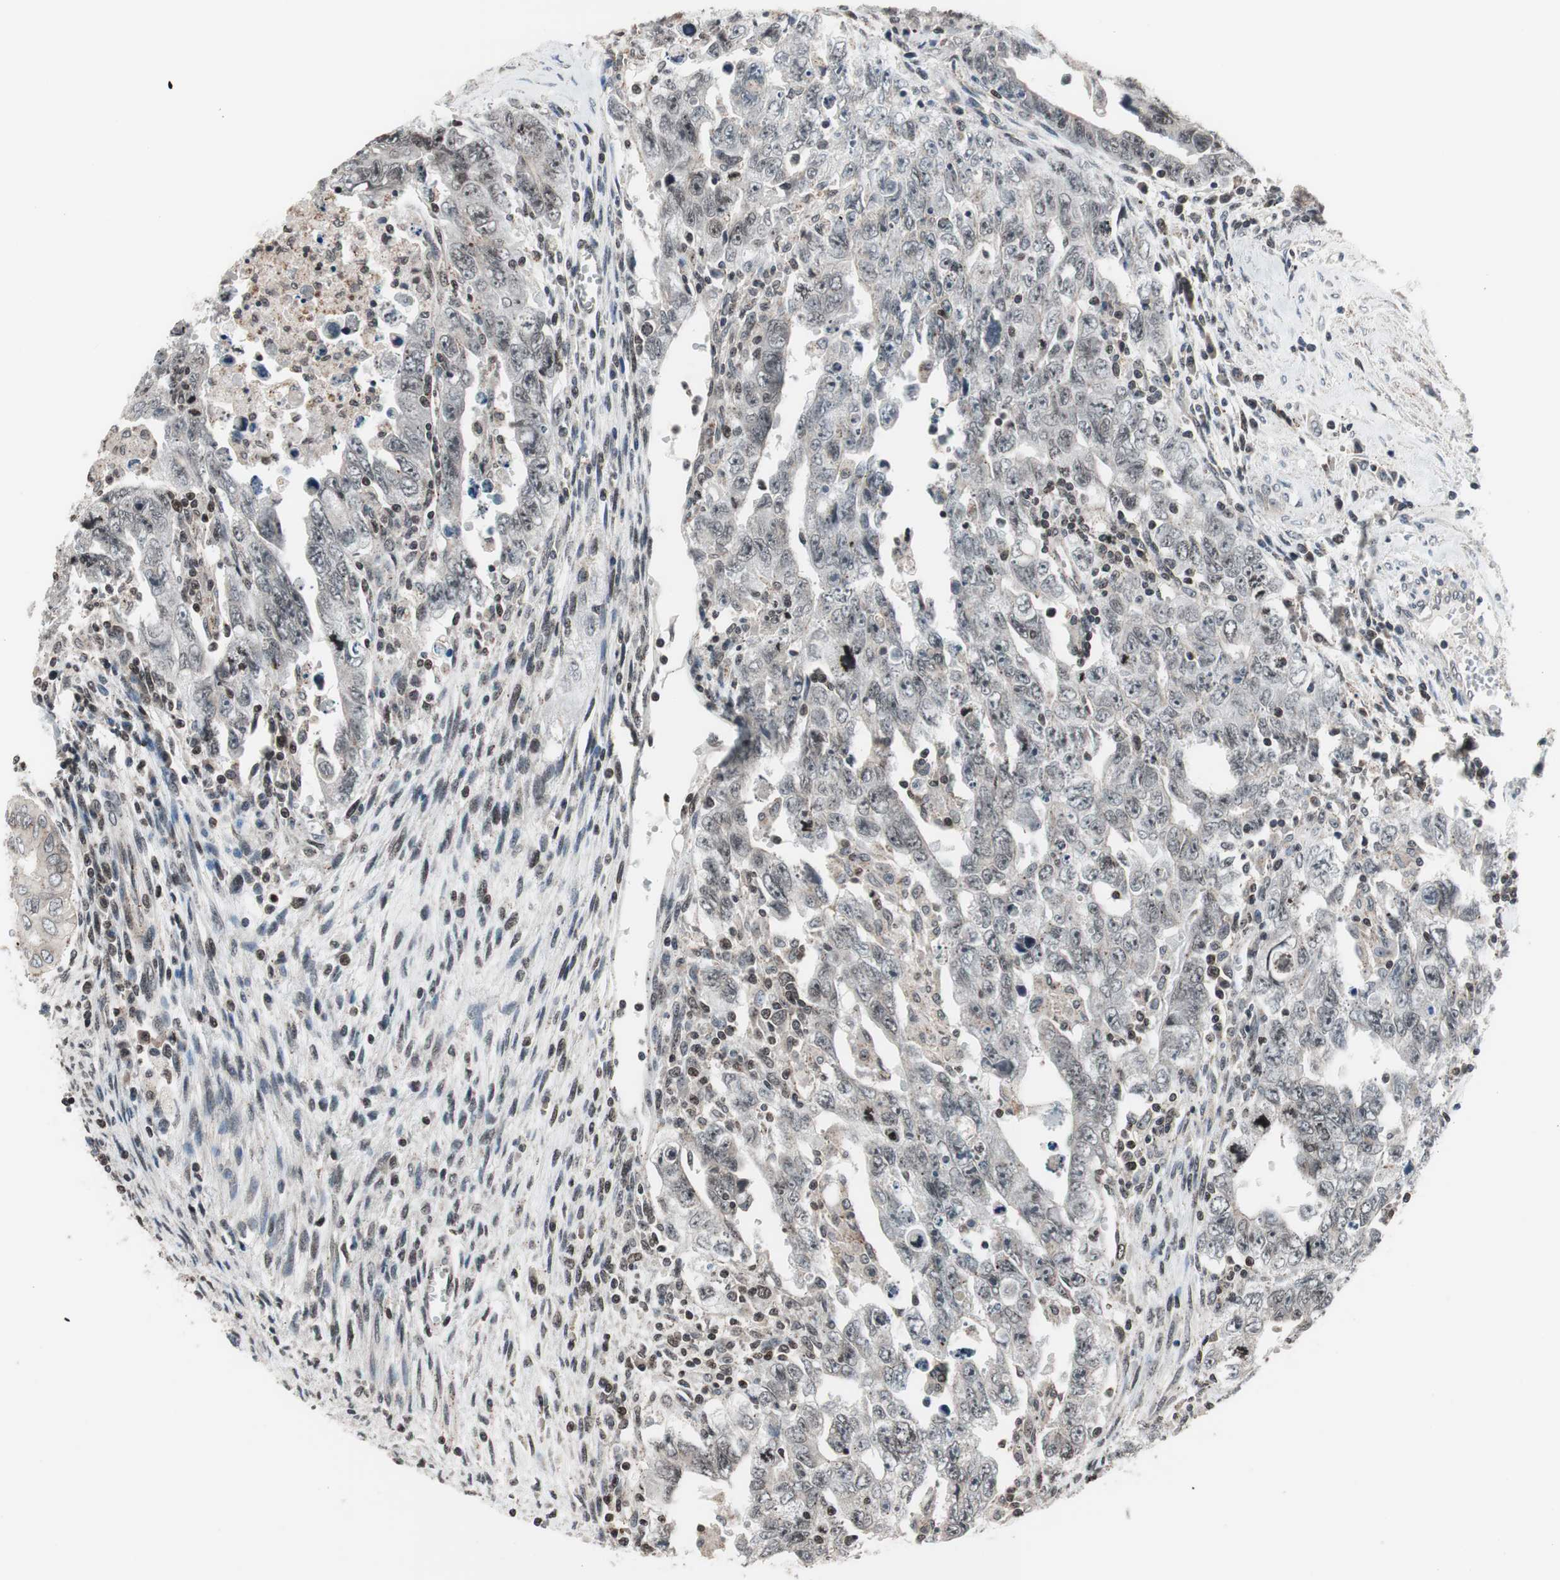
{"staining": {"intensity": "negative", "quantity": "none", "location": "none"}, "tissue": "testis cancer", "cell_type": "Tumor cells", "image_type": "cancer", "snomed": [{"axis": "morphology", "description": "Carcinoma, Embryonal, NOS"}, {"axis": "topography", "description": "Testis"}], "caption": "An immunohistochemistry (IHC) image of testis cancer is shown. There is no staining in tumor cells of testis cancer.", "gene": "RFC1", "patient": {"sex": "male", "age": 28}}